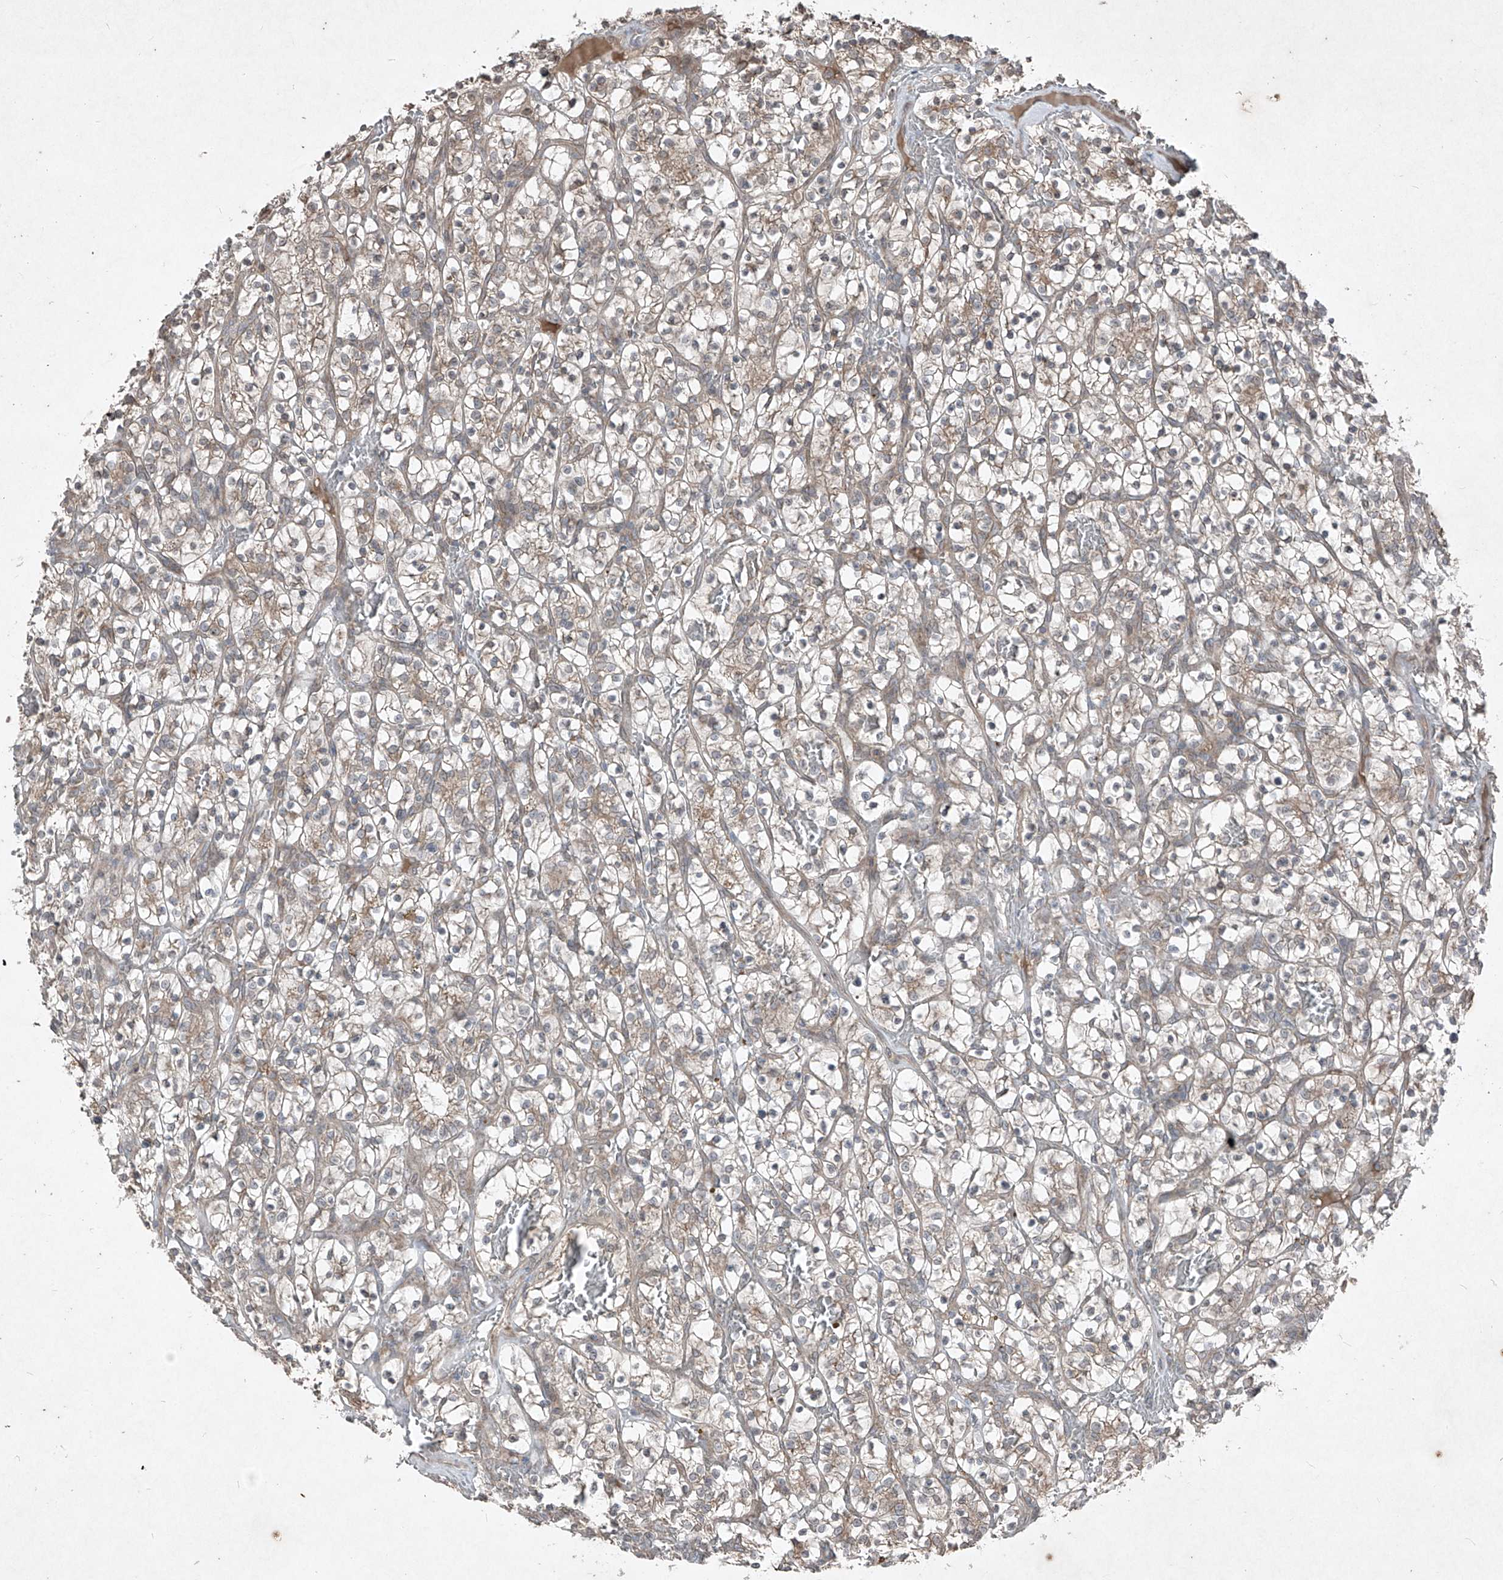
{"staining": {"intensity": "moderate", "quantity": "25%-75%", "location": "cytoplasmic/membranous"}, "tissue": "renal cancer", "cell_type": "Tumor cells", "image_type": "cancer", "snomed": [{"axis": "morphology", "description": "Adenocarcinoma, NOS"}, {"axis": "topography", "description": "Kidney"}], "caption": "Brown immunohistochemical staining in adenocarcinoma (renal) reveals moderate cytoplasmic/membranous expression in approximately 25%-75% of tumor cells.", "gene": "ABCD3", "patient": {"sex": "female", "age": 57}}